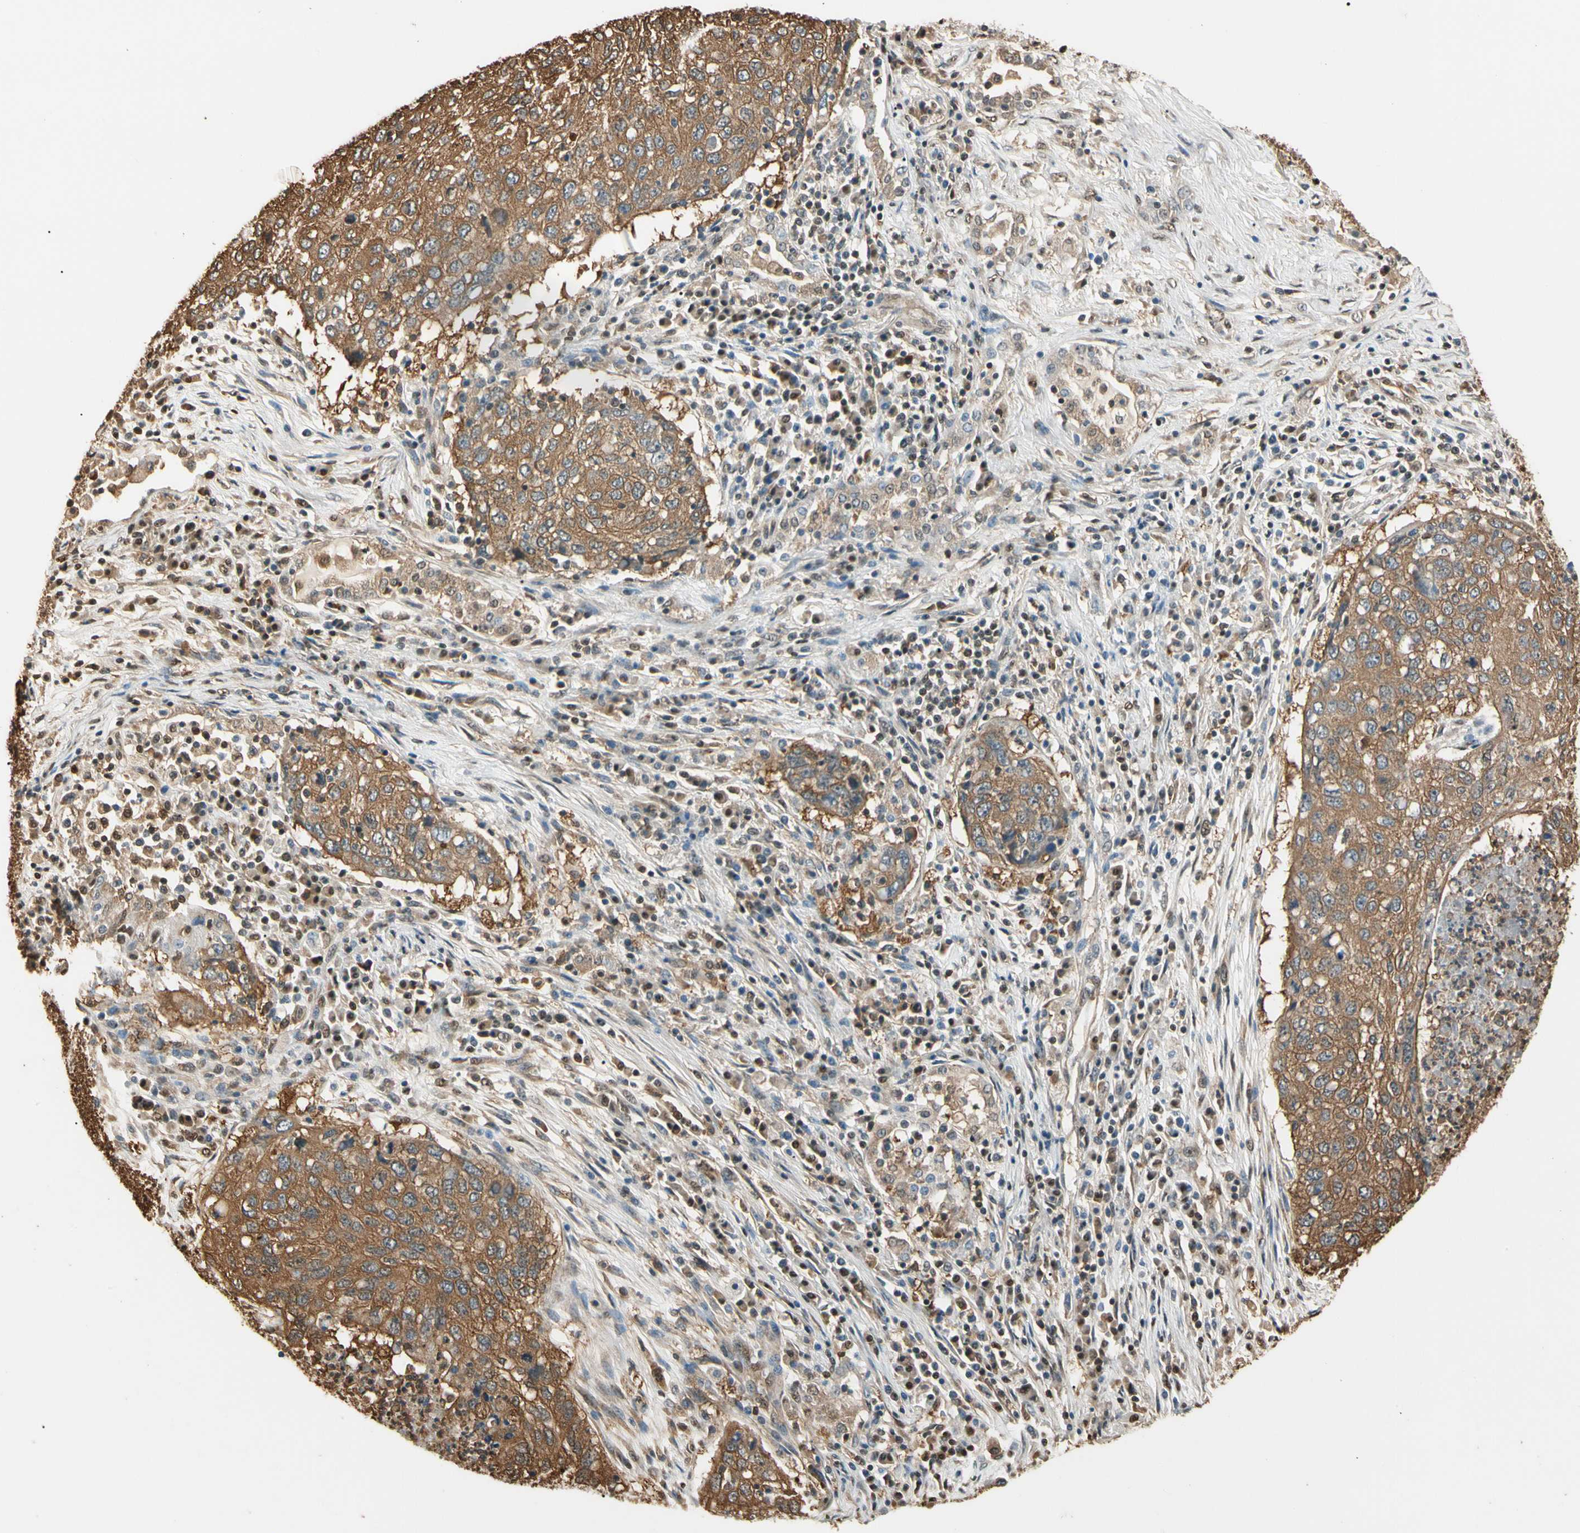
{"staining": {"intensity": "moderate", "quantity": ">75%", "location": "cytoplasmic/membranous"}, "tissue": "lung cancer", "cell_type": "Tumor cells", "image_type": "cancer", "snomed": [{"axis": "morphology", "description": "Squamous cell carcinoma, NOS"}, {"axis": "topography", "description": "Lung"}], "caption": "Immunohistochemistry photomicrograph of neoplastic tissue: lung cancer (squamous cell carcinoma) stained using immunohistochemistry (IHC) shows medium levels of moderate protein expression localized specifically in the cytoplasmic/membranous of tumor cells, appearing as a cytoplasmic/membranous brown color.", "gene": "PNCK", "patient": {"sex": "female", "age": 63}}